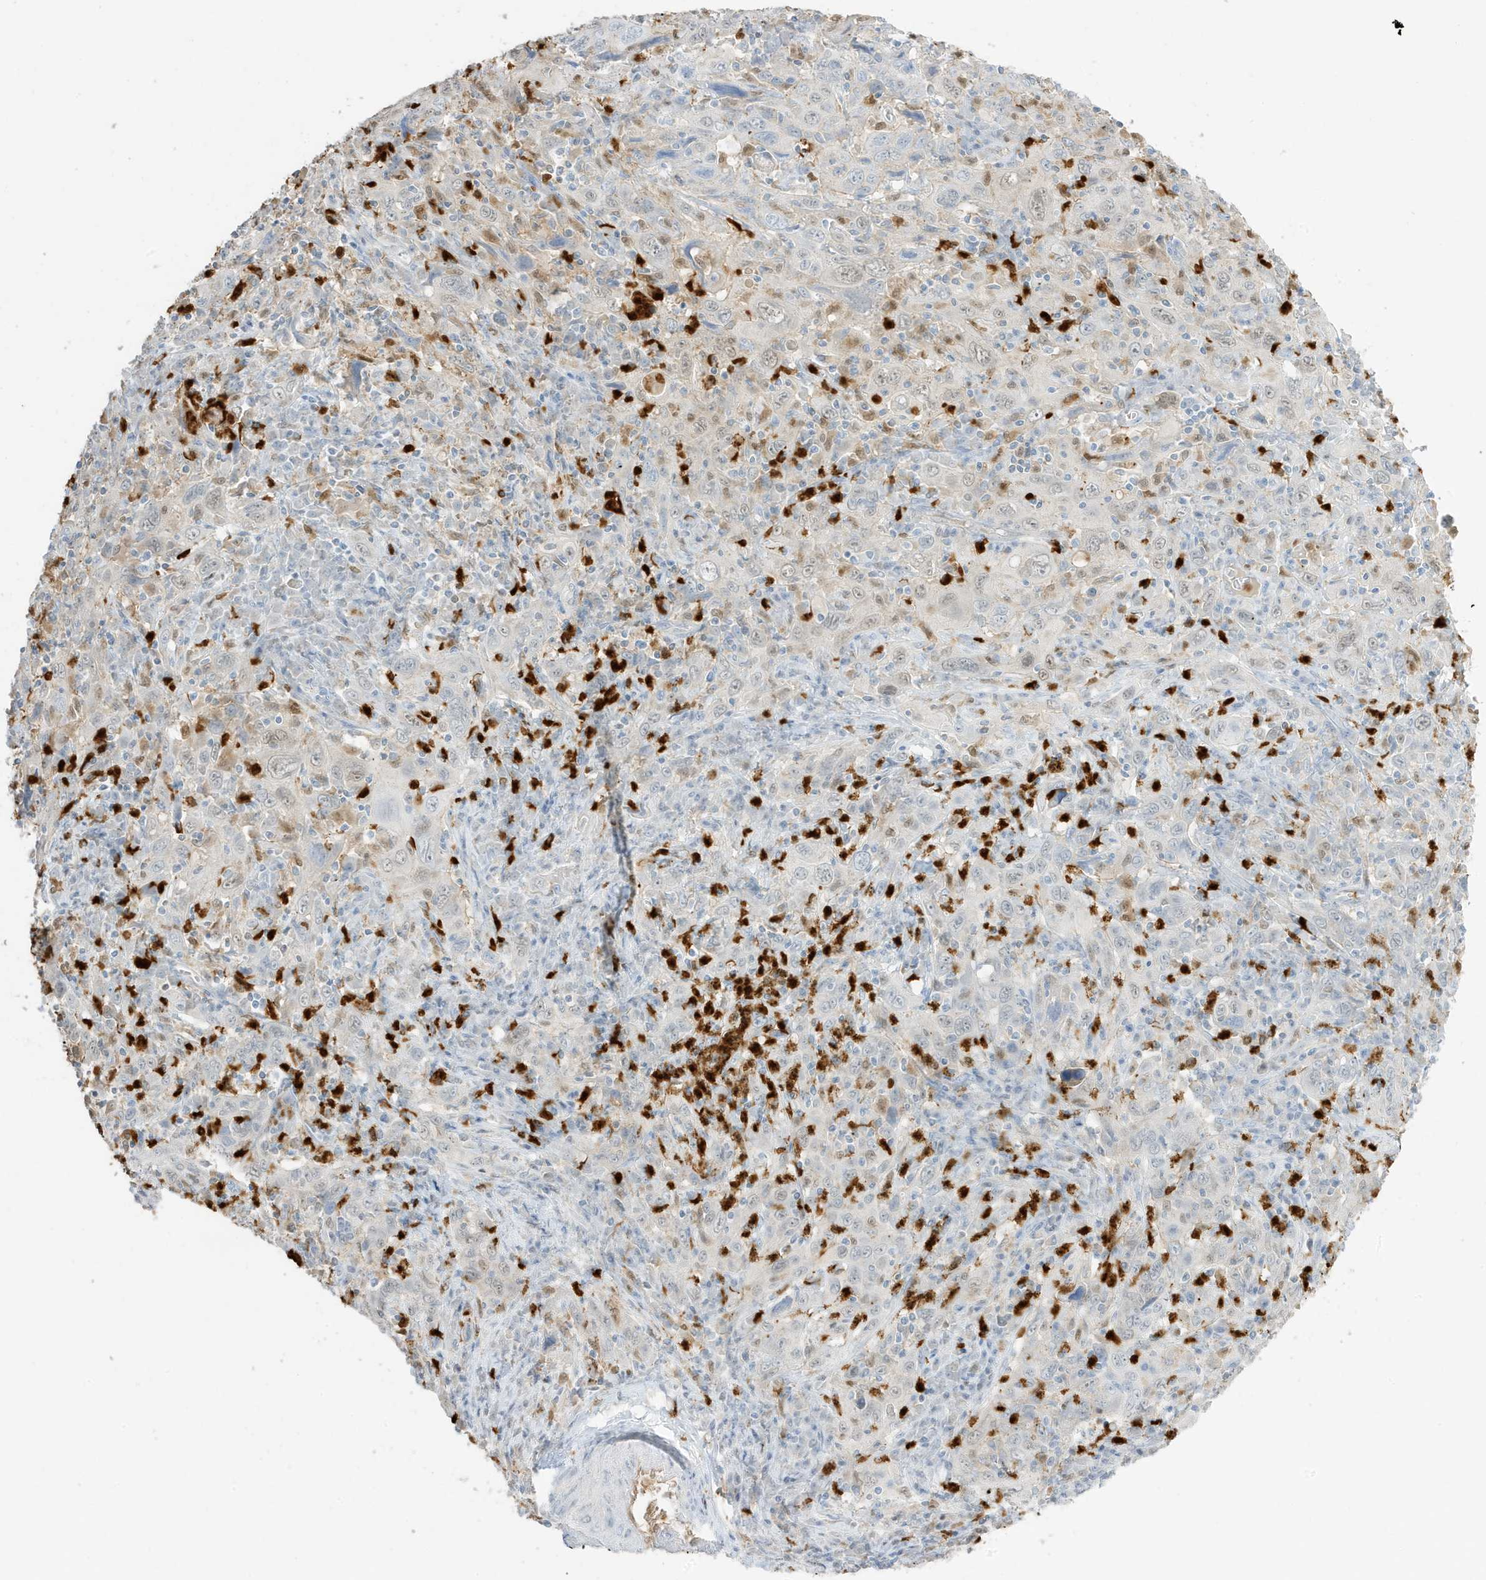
{"staining": {"intensity": "weak", "quantity": "<25%", "location": "nuclear"}, "tissue": "cervical cancer", "cell_type": "Tumor cells", "image_type": "cancer", "snomed": [{"axis": "morphology", "description": "Squamous cell carcinoma, NOS"}, {"axis": "topography", "description": "Cervix"}], "caption": "This is an immunohistochemistry (IHC) photomicrograph of human cervical cancer. There is no positivity in tumor cells.", "gene": "GCA", "patient": {"sex": "female", "age": 46}}